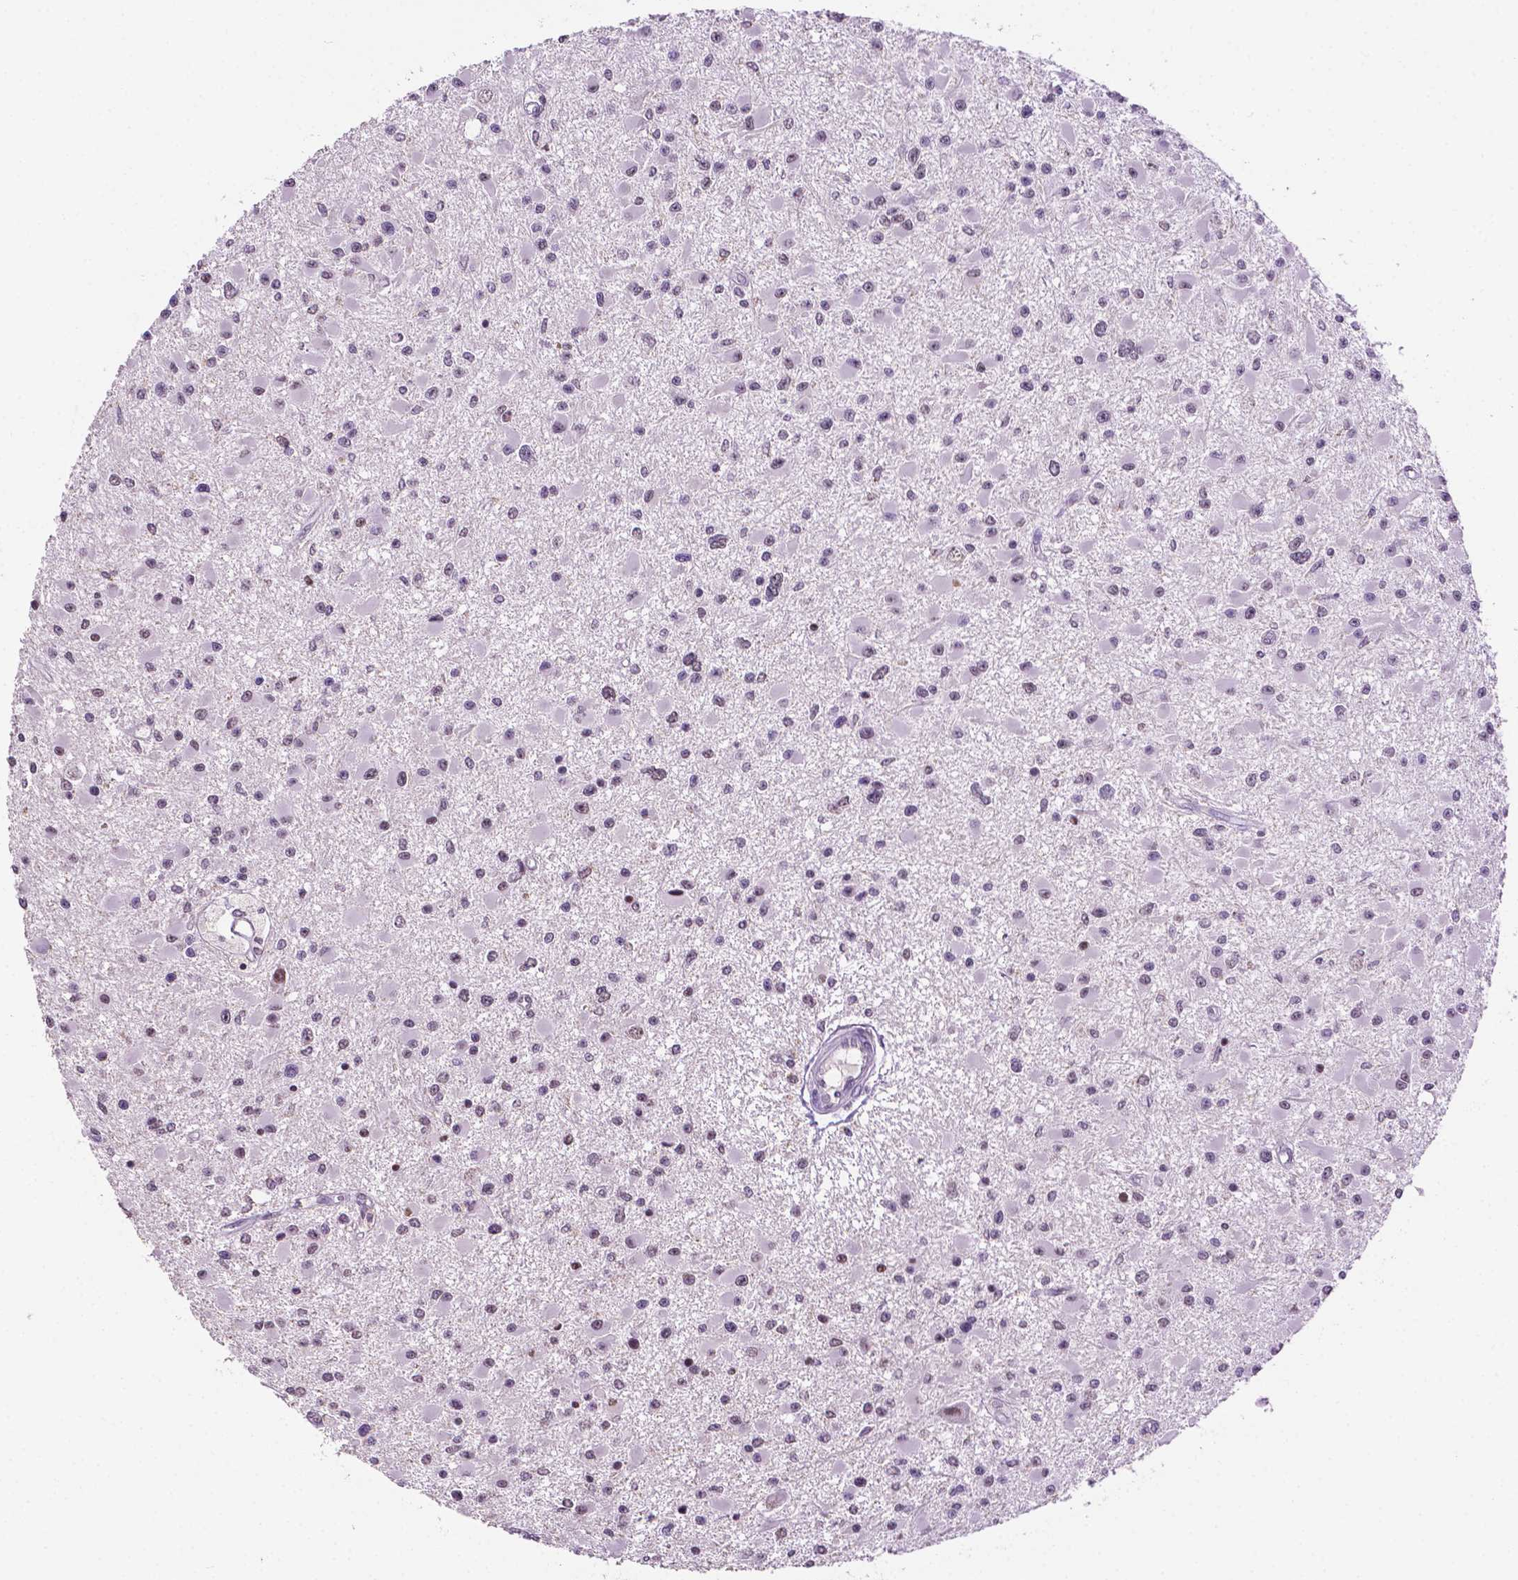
{"staining": {"intensity": "weak", "quantity": "<25%", "location": "nuclear"}, "tissue": "glioma", "cell_type": "Tumor cells", "image_type": "cancer", "snomed": [{"axis": "morphology", "description": "Glioma, malignant, High grade"}, {"axis": "topography", "description": "Brain"}], "caption": "Immunohistochemical staining of malignant glioma (high-grade) displays no significant staining in tumor cells. (DAB (3,3'-diaminobenzidine) immunohistochemistry (IHC), high magnification).", "gene": "PTPN6", "patient": {"sex": "male", "age": 54}}